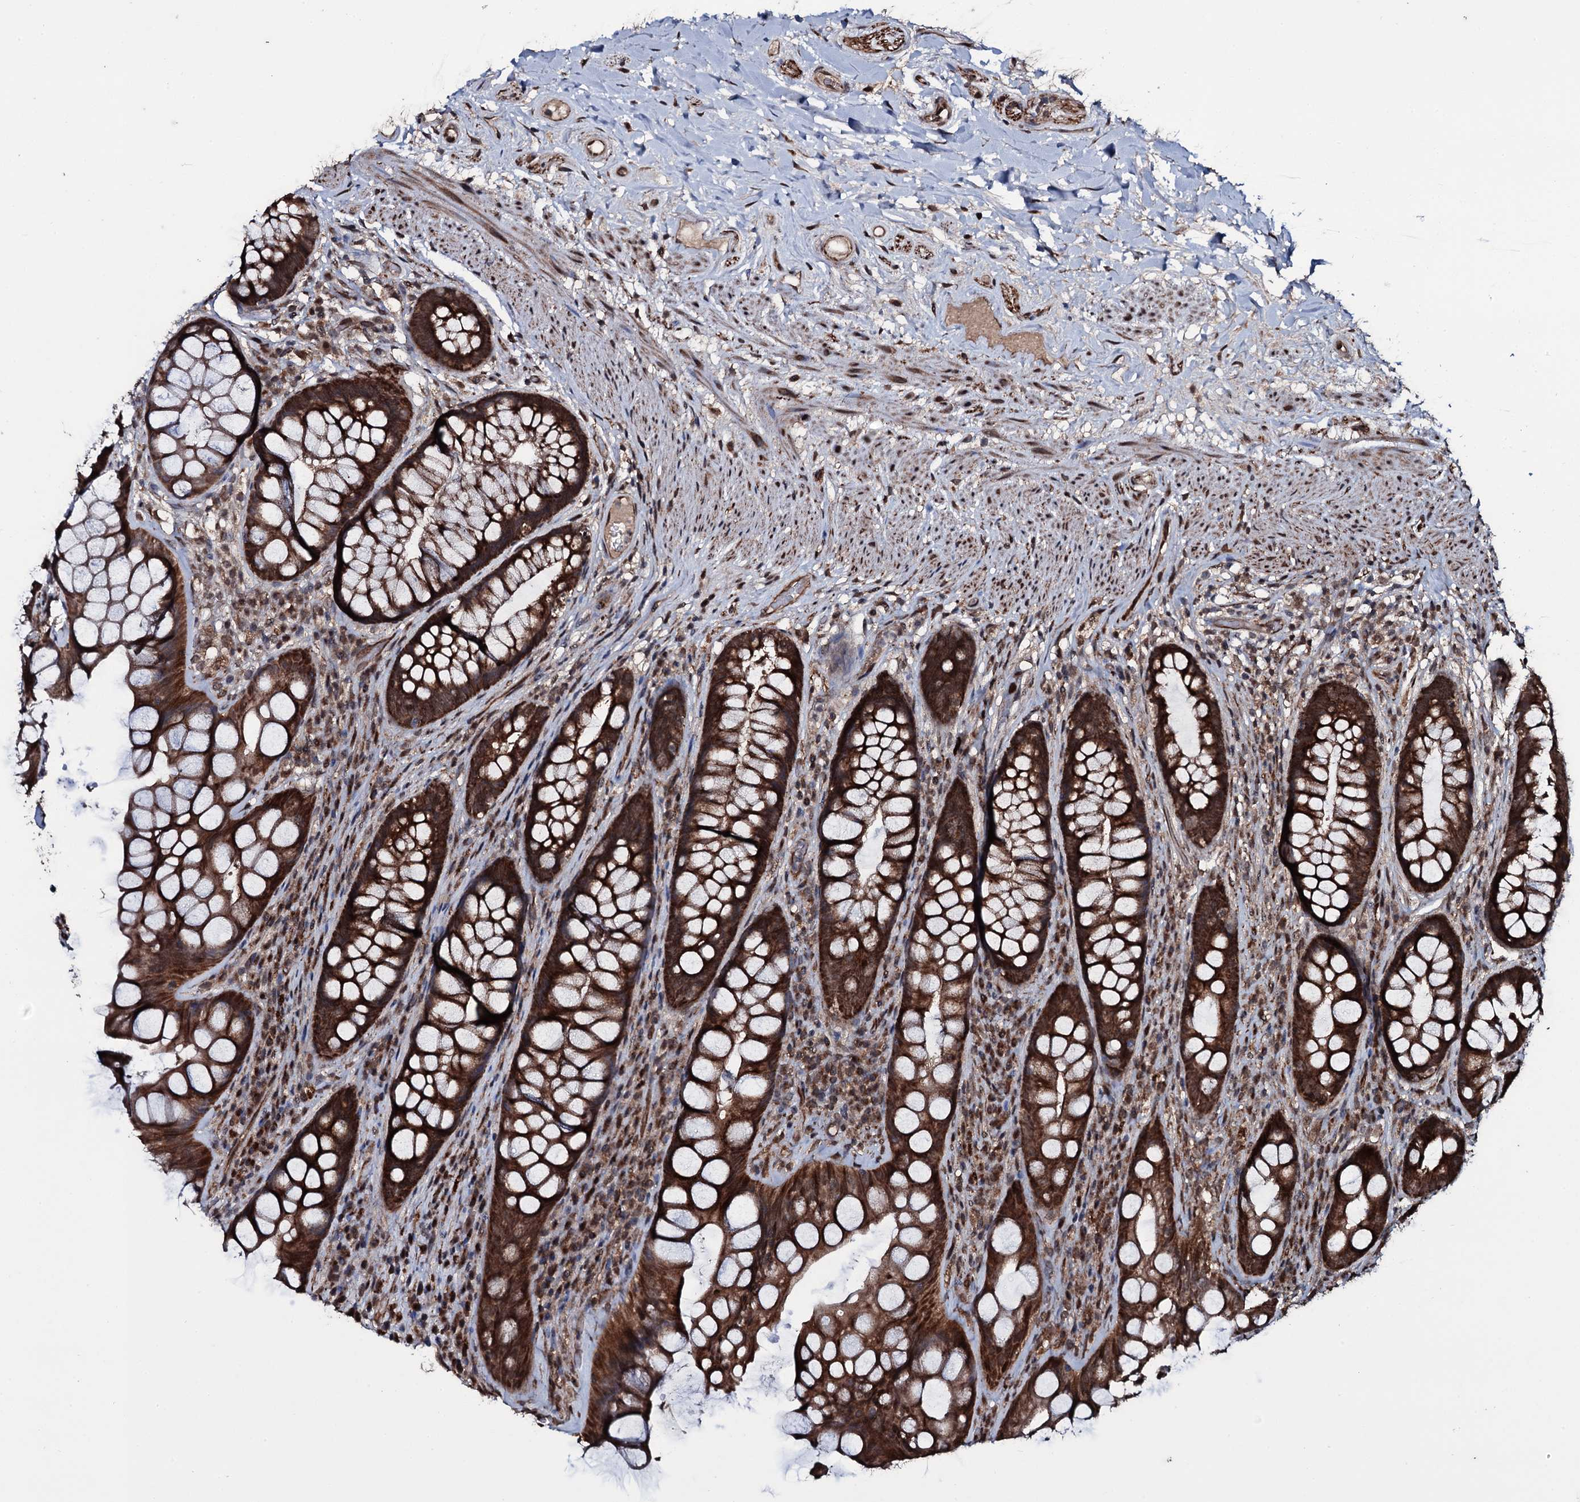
{"staining": {"intensity": "strong", "quantity": ">75%", "location": "cytoplasmic/membranous,nuclear"}, "tissue": "rectum", "cell_type": "Glandular cells", "image_type": "normal", "snomed": [{"axis": "morphology", "description": "Normal tissue, NOS"}, {"axis": "topography", "description": "Rectum"}], "caption": "Protein expression analysis of benign human rectum reveals strong cytoplasmic/membranous,nuclear positivity in about >75% of glandular cells. The protein of interest is shown in brown color, while the nuclei are stained blue.", "gene": "MRPS31", "patient": {"sex": "male", "age": 74}}